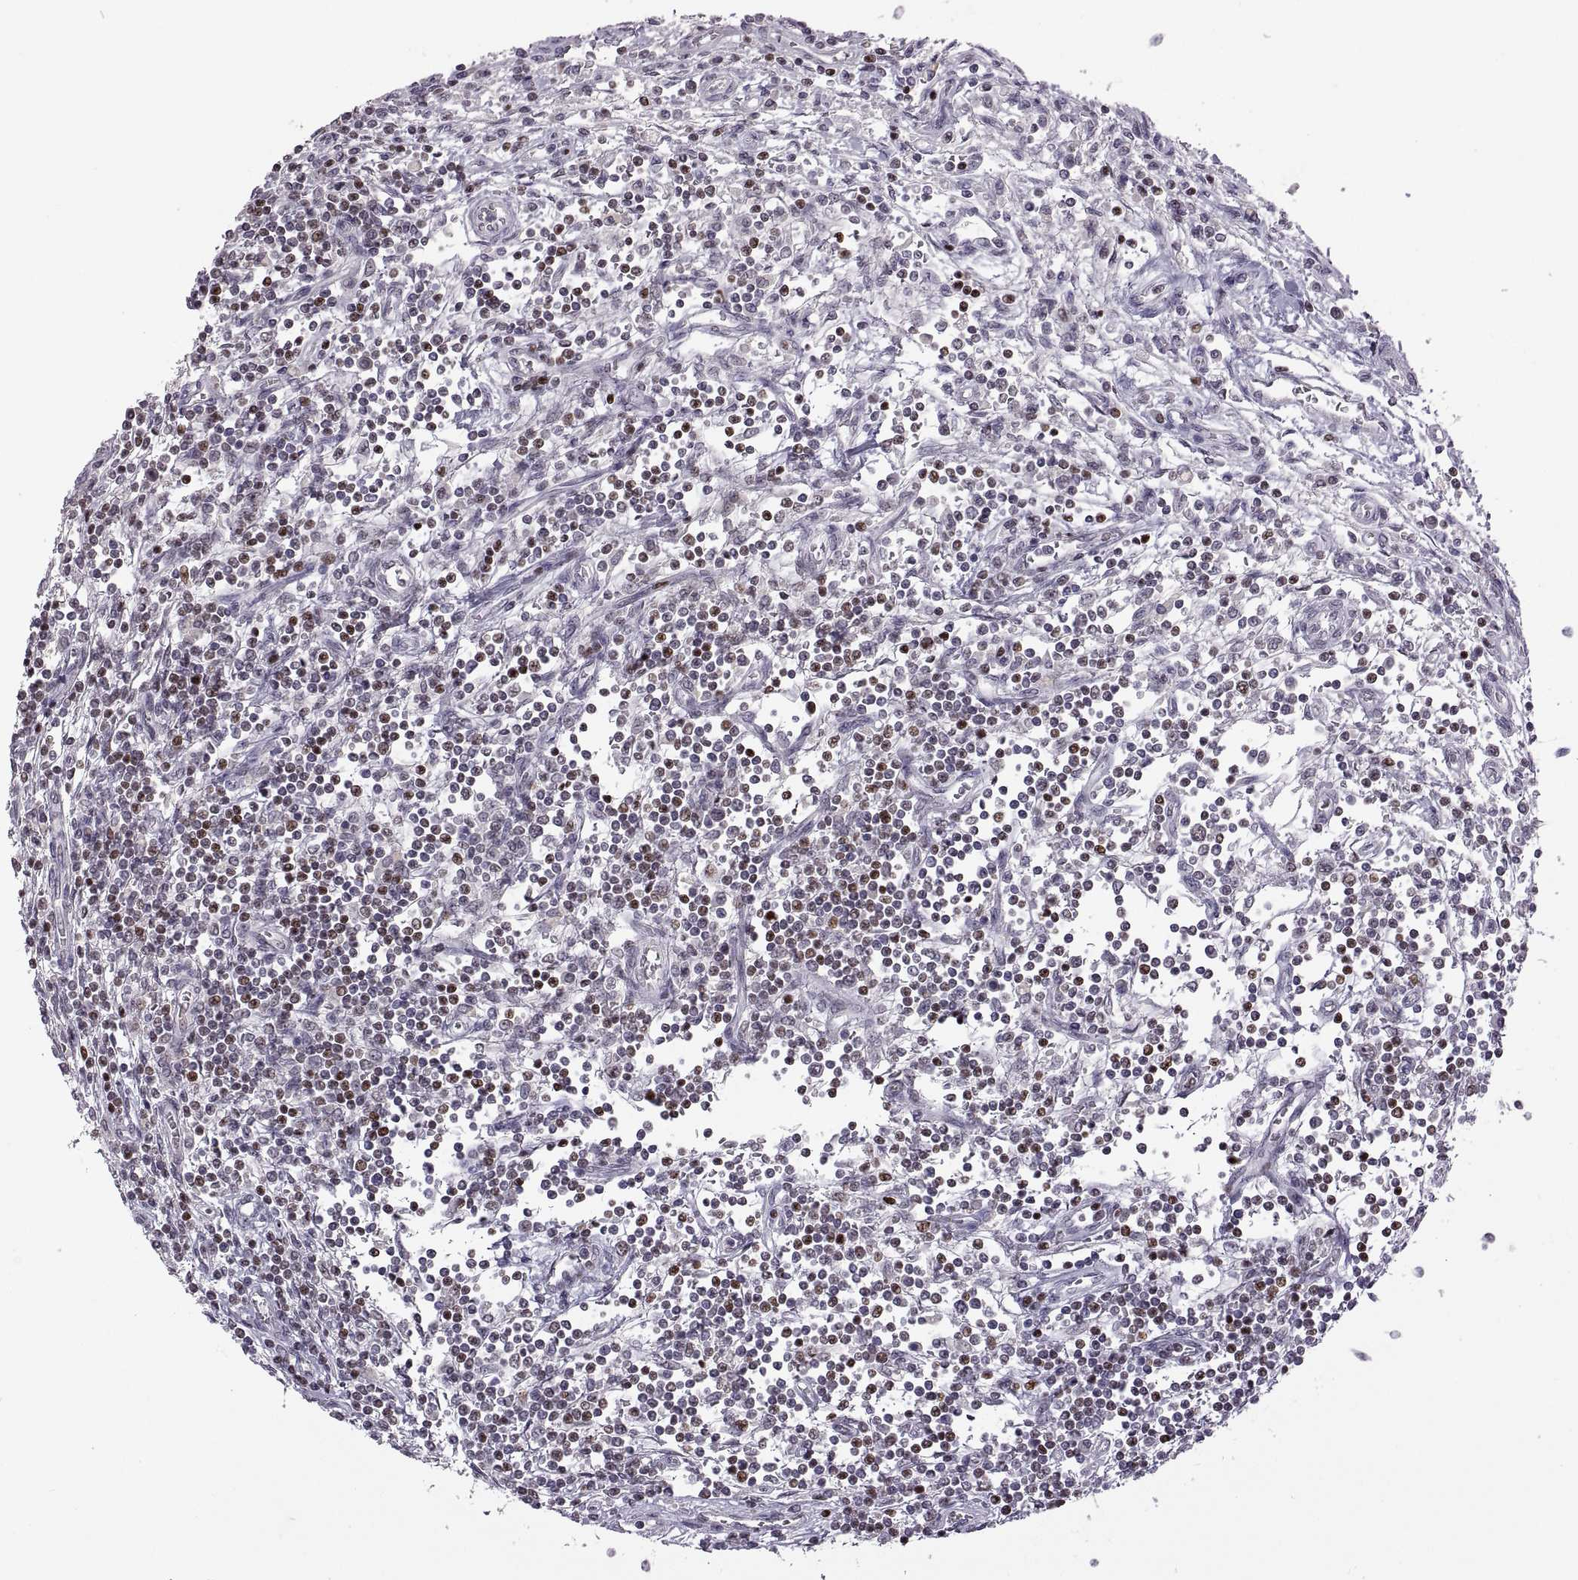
{"staining": {"intensity": "weak", "quantity": "25%-75%", "location": "nuclear"}, "tissue": "testis cancer", "cell_type": "Tumor cells", "image_type": "cancer", "snomed": [{"axis": "morphology", "description": "Seminoma, NOS"}, {"axis": "topography", "description": "Testis"}], "caption": "Human seminoma (testis) stained for a protein (brown) exhibits weak nuclear positive expression in approximately 25%-75% of tumor cells.", "gene": "NEK2", "patient": {"sex": "male", "age": 34}}